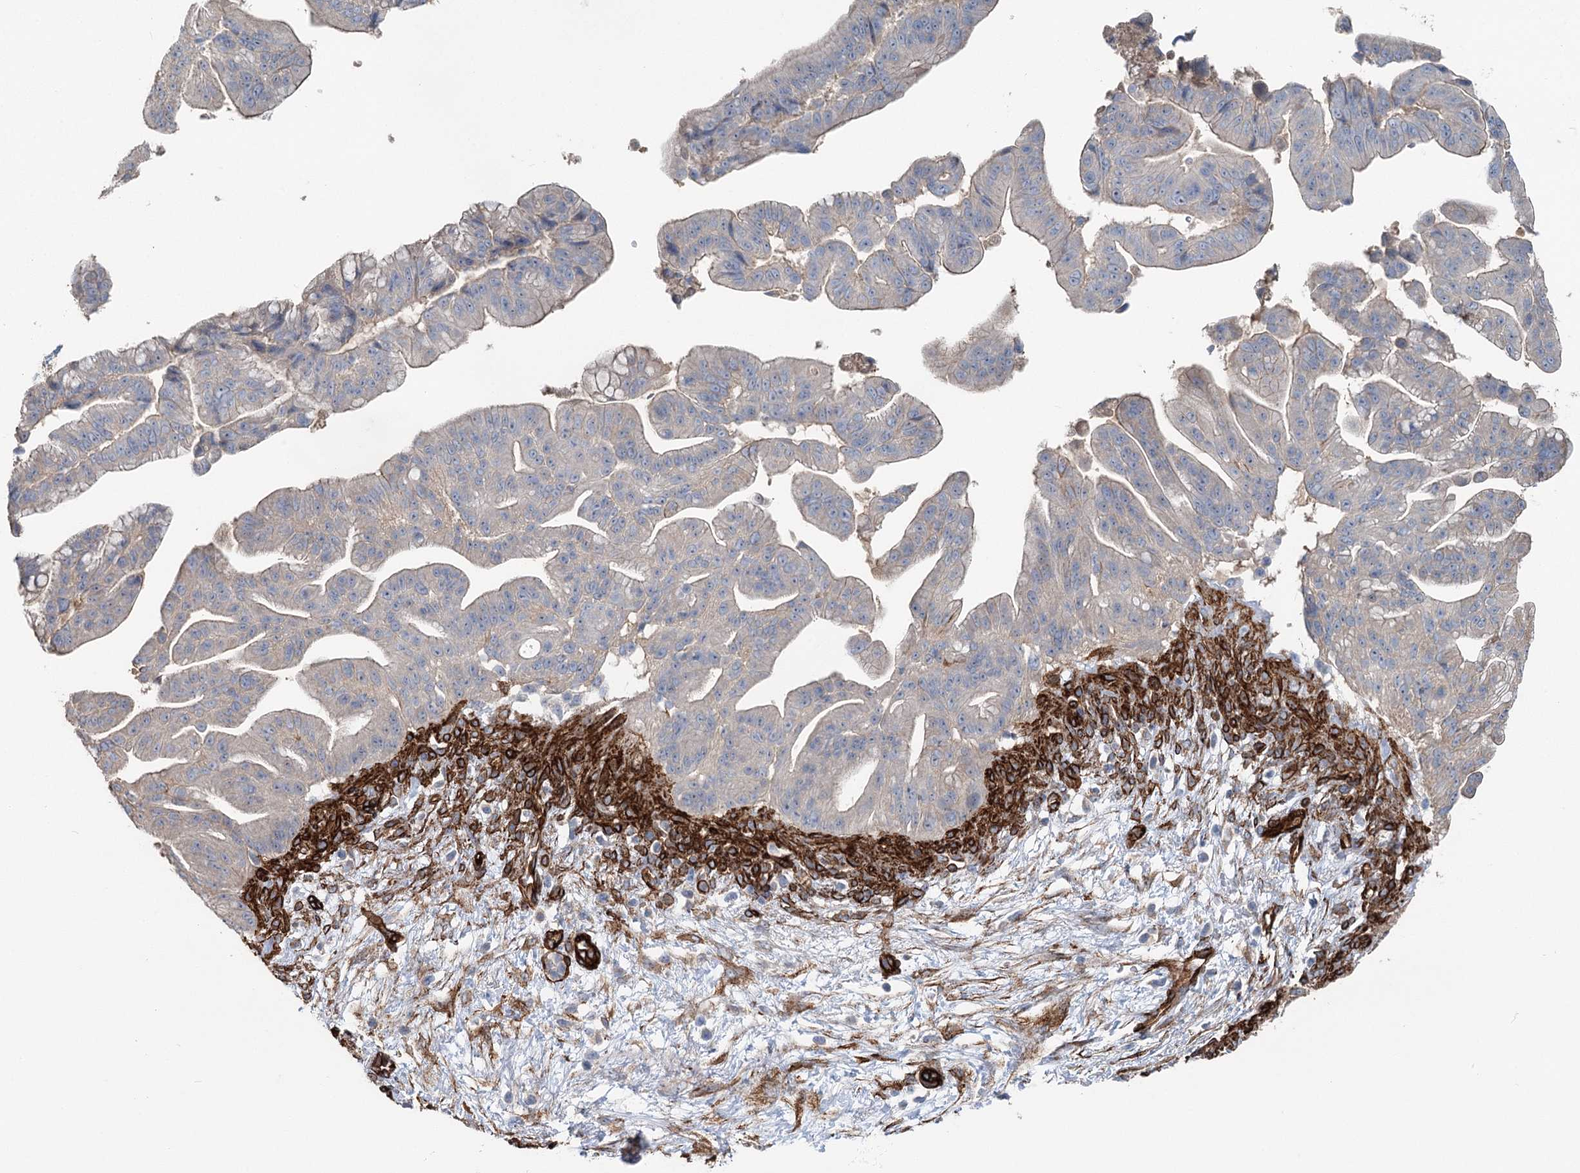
{"staining": {"intensity": "negative", "quantity": "none", "location": "none"}, "tissue": "pancreatic cancer", "cell_type": "Tumor cells", "image_type": "cancer", "snomed": [{"axis": "morphology", "description": "Adenocarcinoma, NOS"}, {"axis": "topography", "description": "Pancreas"}], "caption": "Tumor cells are negative for protein expression in human pancreatic cancer (adenocarcinoma). Nuclei are stained in blue.", "gene": "IQSEC1", "patient": {"sex": "male", "age": 68}}